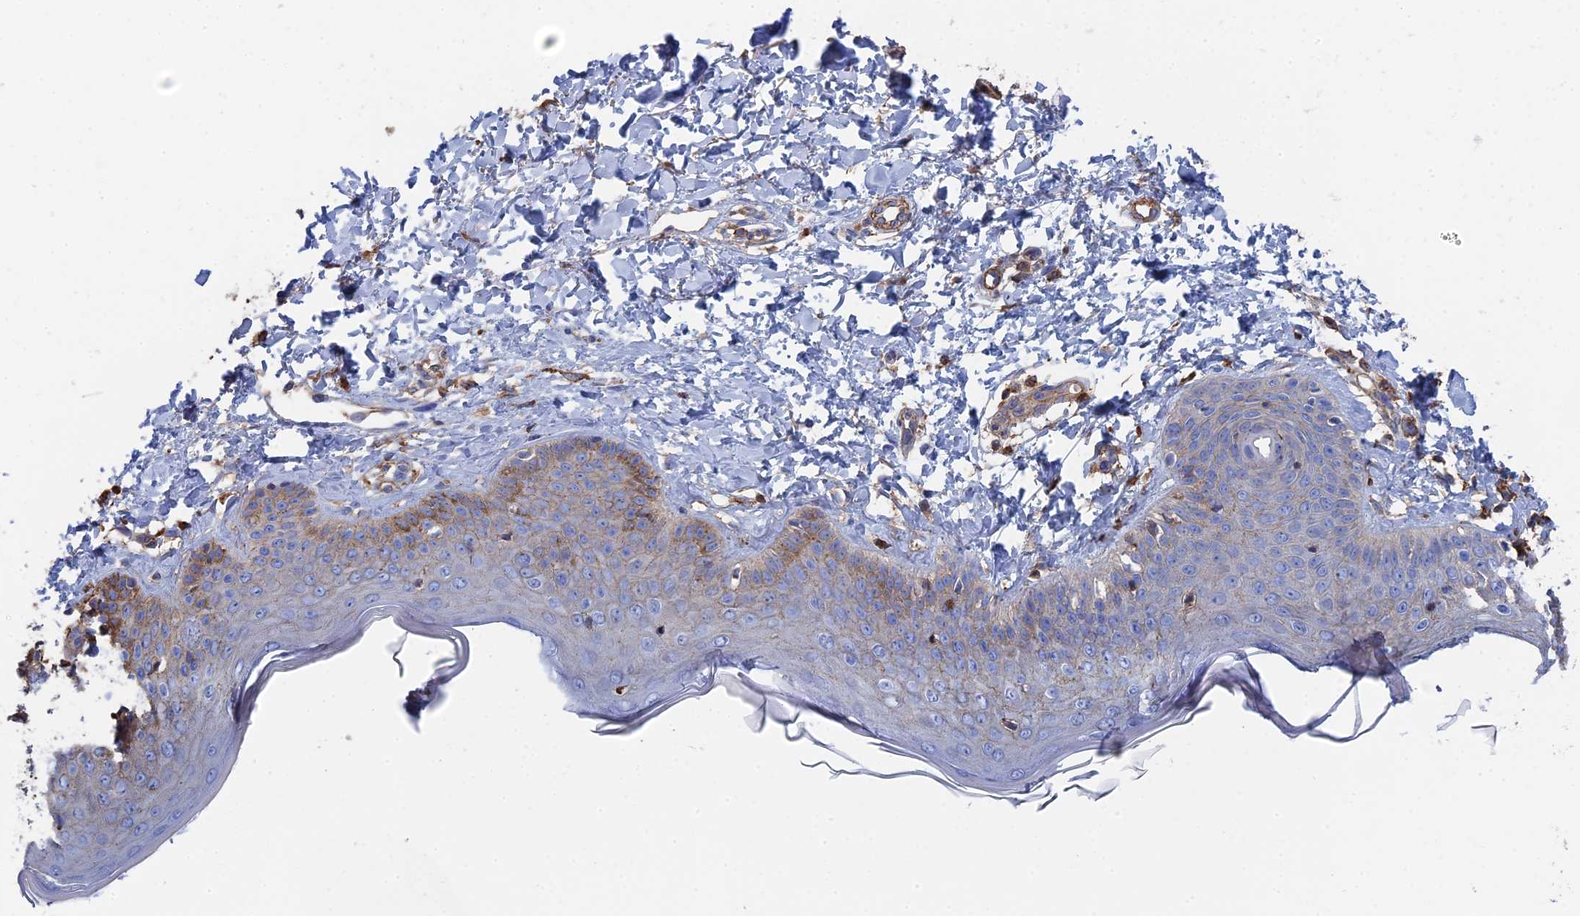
{"staining": {"intensity": "moderate", "quantity": "<25%", "location": "cytoplasmic/membranous"}, "tissue": "skin", "cell_type": "Fibroblasts", "image_type": "normal", "snomed": [{"axis": "morphology", "description": "Normal tissue, NOS"}, {"axis": "topography", "description": "Skin"}], "caption": "Immunohistochemical staining of benign skin exhibits low levels of moderate cytoplasmic/membranous expression in approximately <25% of fibroblasts. Nuclei are stained in blue.", "gene": "STRA6", "patient": {"sex": "male", "age": 52}}